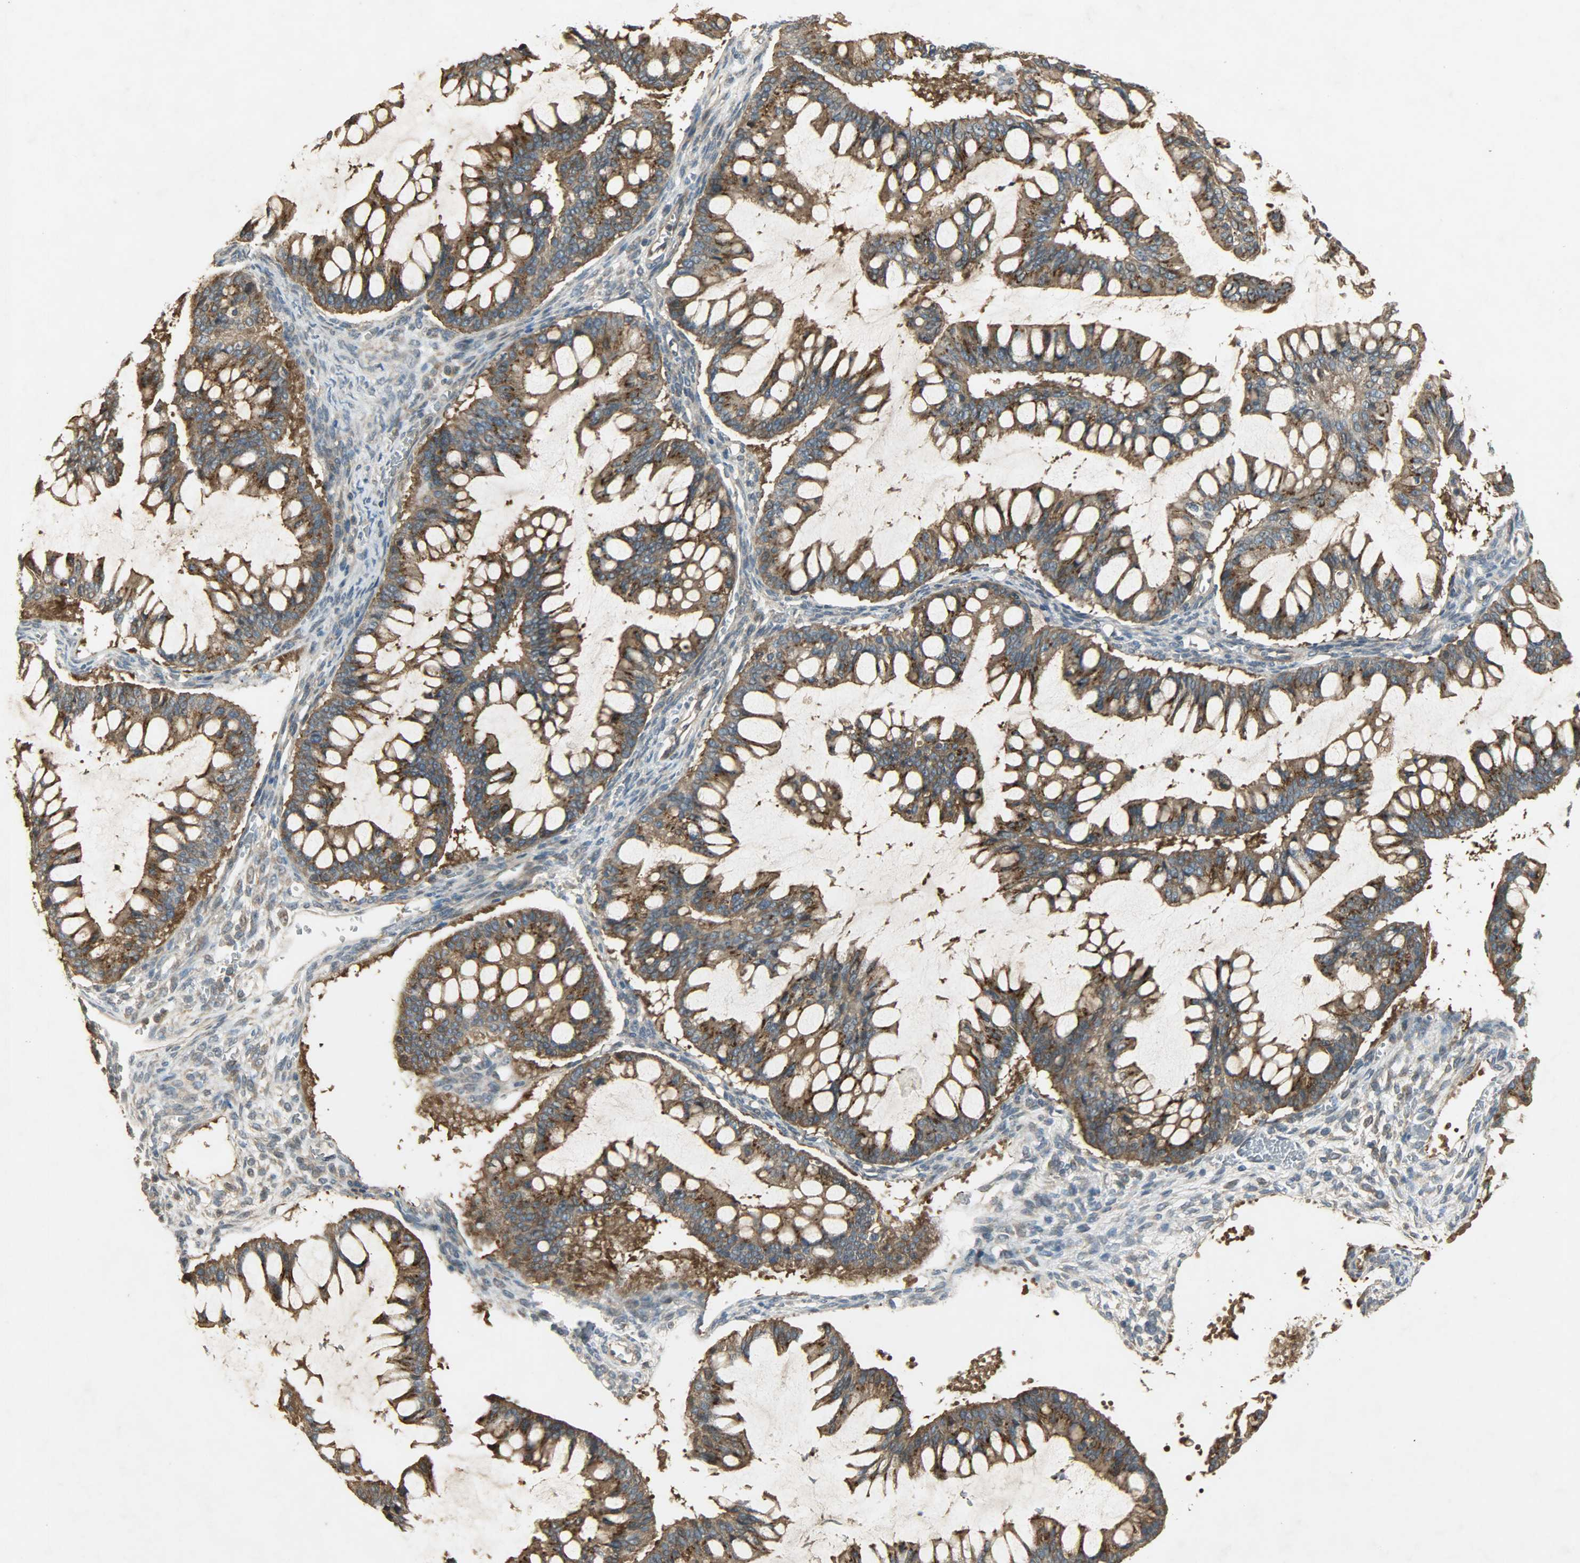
{"staining": {"intensity": "moderate", "quantity": ">75%", "location": "cytoplasmic/membranous"}, "tissue": "ovarian cancer", "cell_type": "Tumor cells", "image_type": "cancer", "snomed": [{"axis": "morphology", "description": "Cystadenocarcinoma, mucinous, NOS"}, {"axis": "topography", "description": "Ovary"}], "caption": "IHC of human ovarian cancer (mucinous cystadenocarcinoma) reveals medium levels of moderate cytoplasmic/membranous expression in about >75% of tumor cells.", "gene": "ATP2B1", "patient": {"sex": "female", "age": 73}}